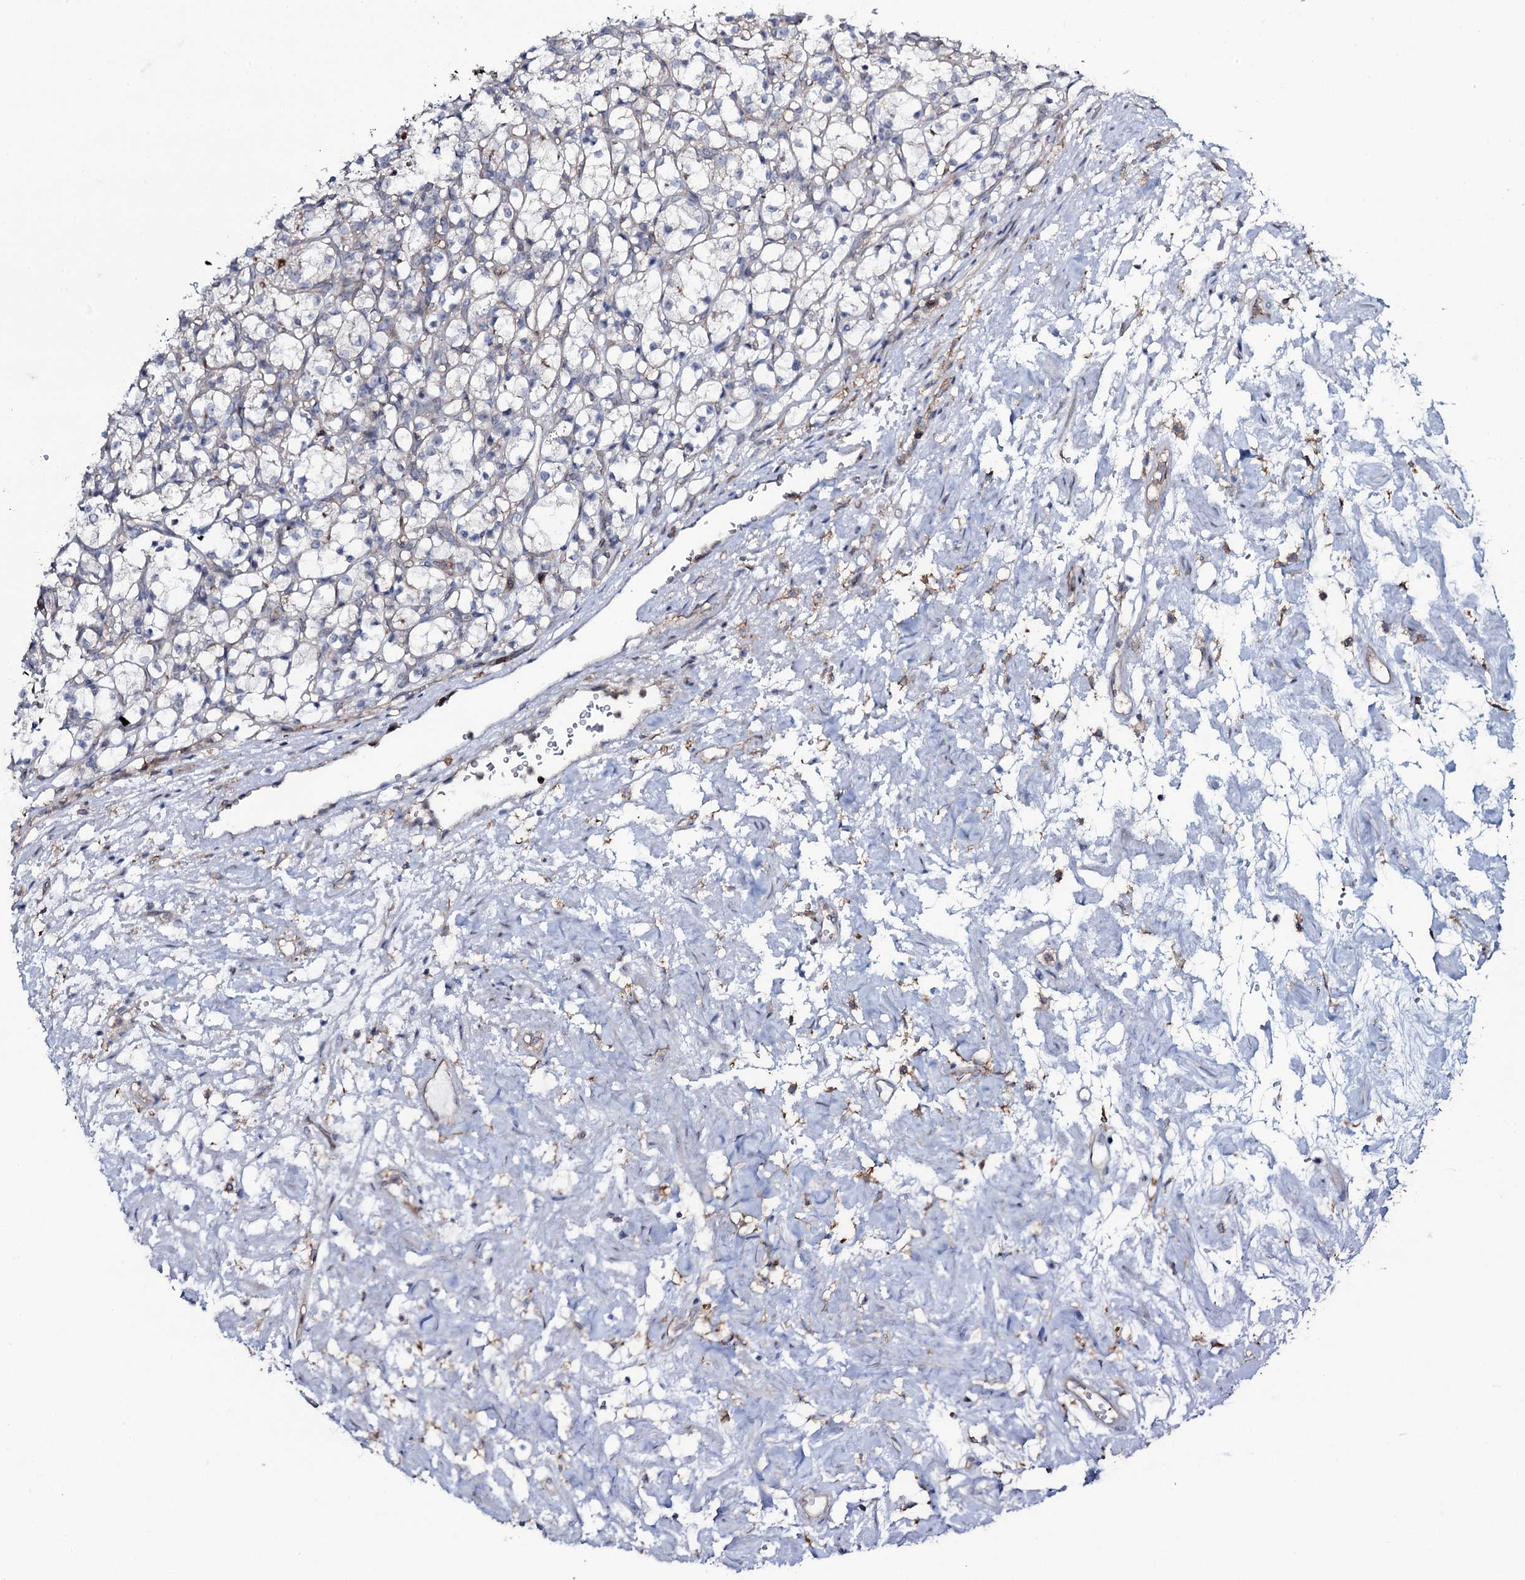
{"staining": {"intensity": "negative", "quantity": "none", "location": "none"}, "tissue": "renal cancer", "cell_type": "Tumor cells", "image_type": "cancer", "snomed": [{"axis": "morphology", "description": "Adenocarcinoma, NOS"}, {"axis": "topography", "description": "Kidney"}], "caption": "This micrograph is of adenocarcinoma (renal) stained with IHC to label a protein in brown with the nuclei are counter-stained blue. There is no staining in tumor cells. (DAB IHC, high magnification).", "gene": "SNAP23", "patient": {"sex": "female", "age": 69}}